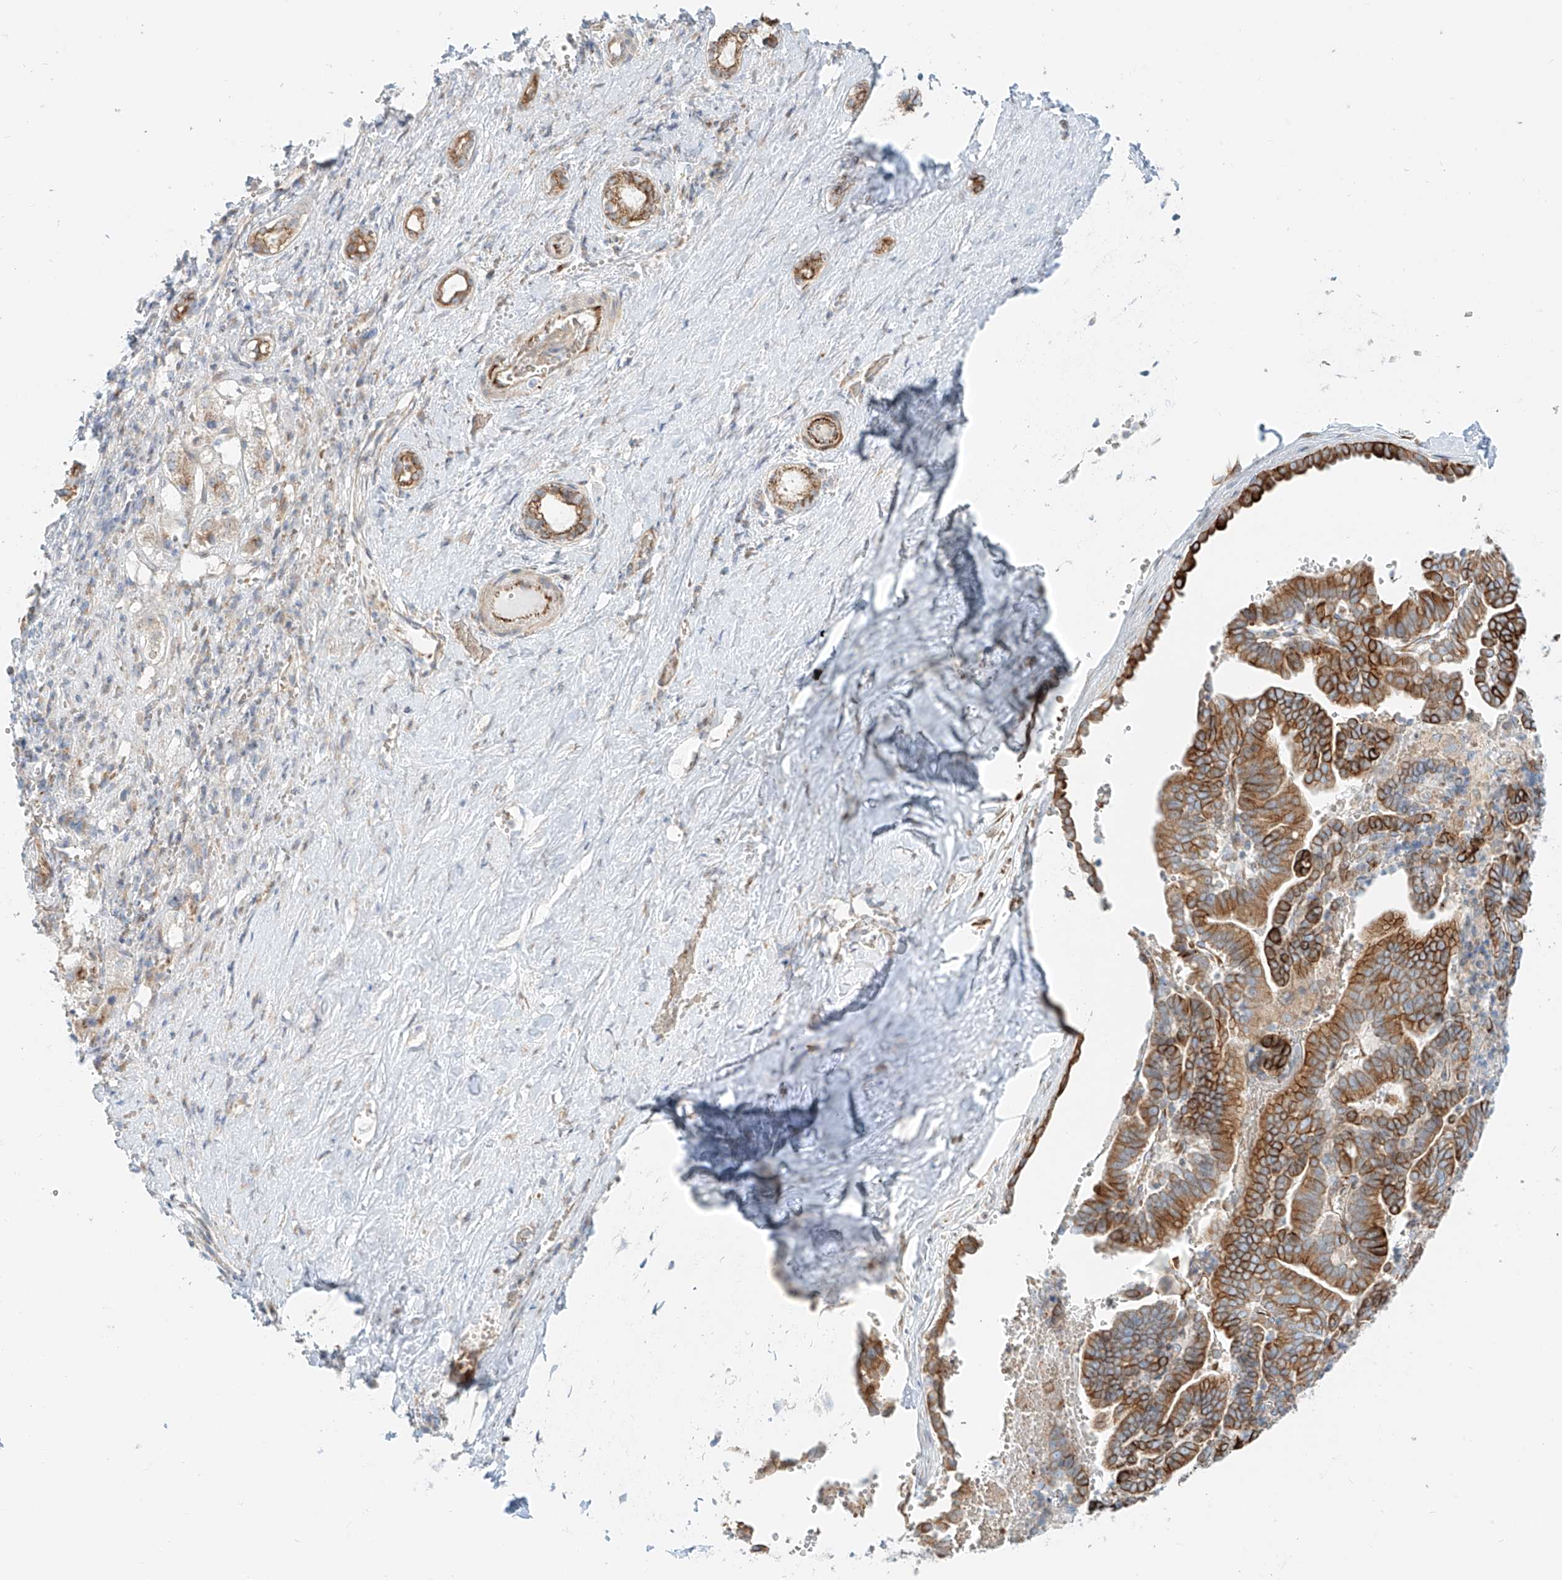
{"staining": {"intensity": "strong", "quantity": "25%-75%", "location": "cytoplasmic/membranous"}, "tissue": "liver cancer", "cell_type": "Tumor cells", "image_type": "cancer", "snomed": [{"axis": "morphology", "description": "Cholangiocarcinoma"}, {"axis": "topography", "description": "Liver"}], "caption": "Cholangiocarcinoma (liver) stained for a protein reveals strong cytoplasmic/membranous positivity in tumor cells.", "gene": "EIPR1", "patient": {"sex": "female", "age": 75}}